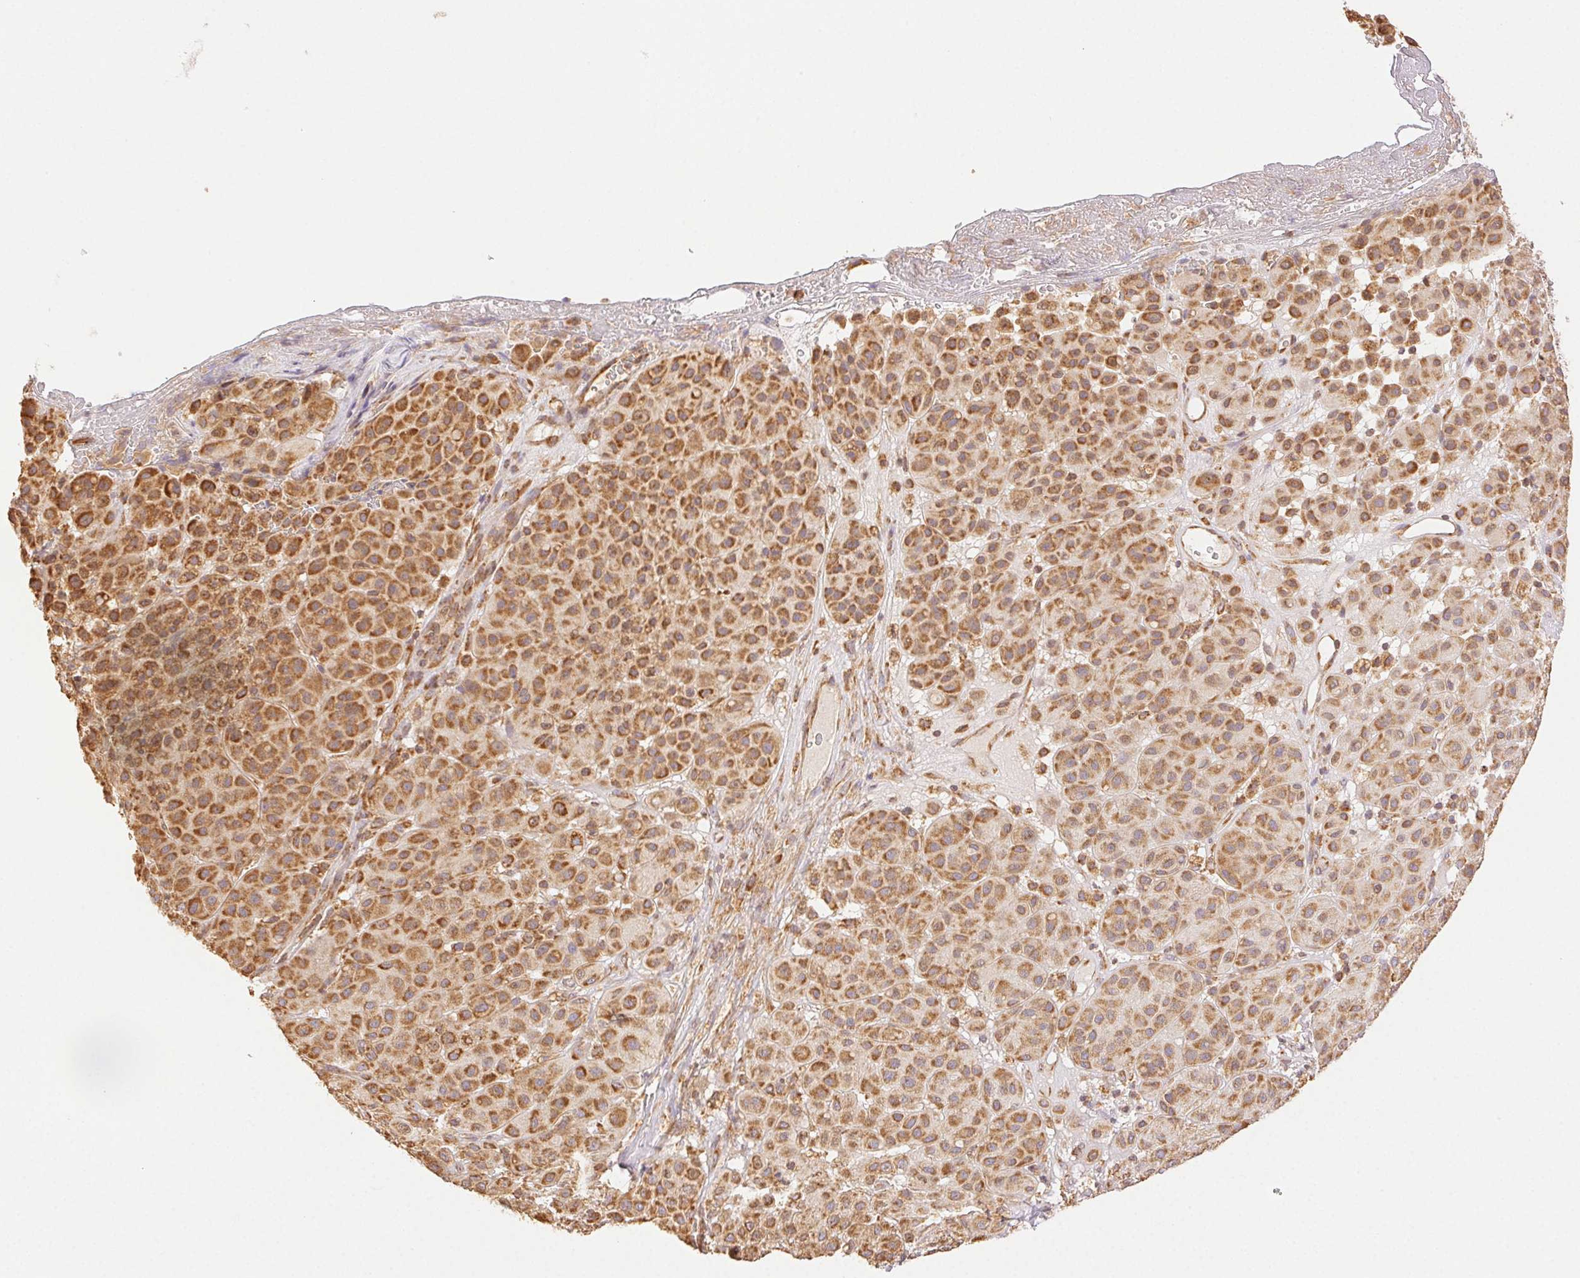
{"staining": {"intensity": "strong", "quantity": ">75%", "location": "cytoplasmic/membranous"}, "tissue": "melanoma", "cell_type": "Tumor cells", "image_type": "cancer", "snomed": [{"axis": "morphology", "description": "Malignant melanoma, Metastatic site"}, {"axis": "topography", "description": "Smooth muscle"}], "caption": "Strong cytoplasmic/membranous staining is identified in about >75% of tumor cells in melanoma.", "gene": "ENTREP1", "patient": {"sex": "male", "age": 41}}